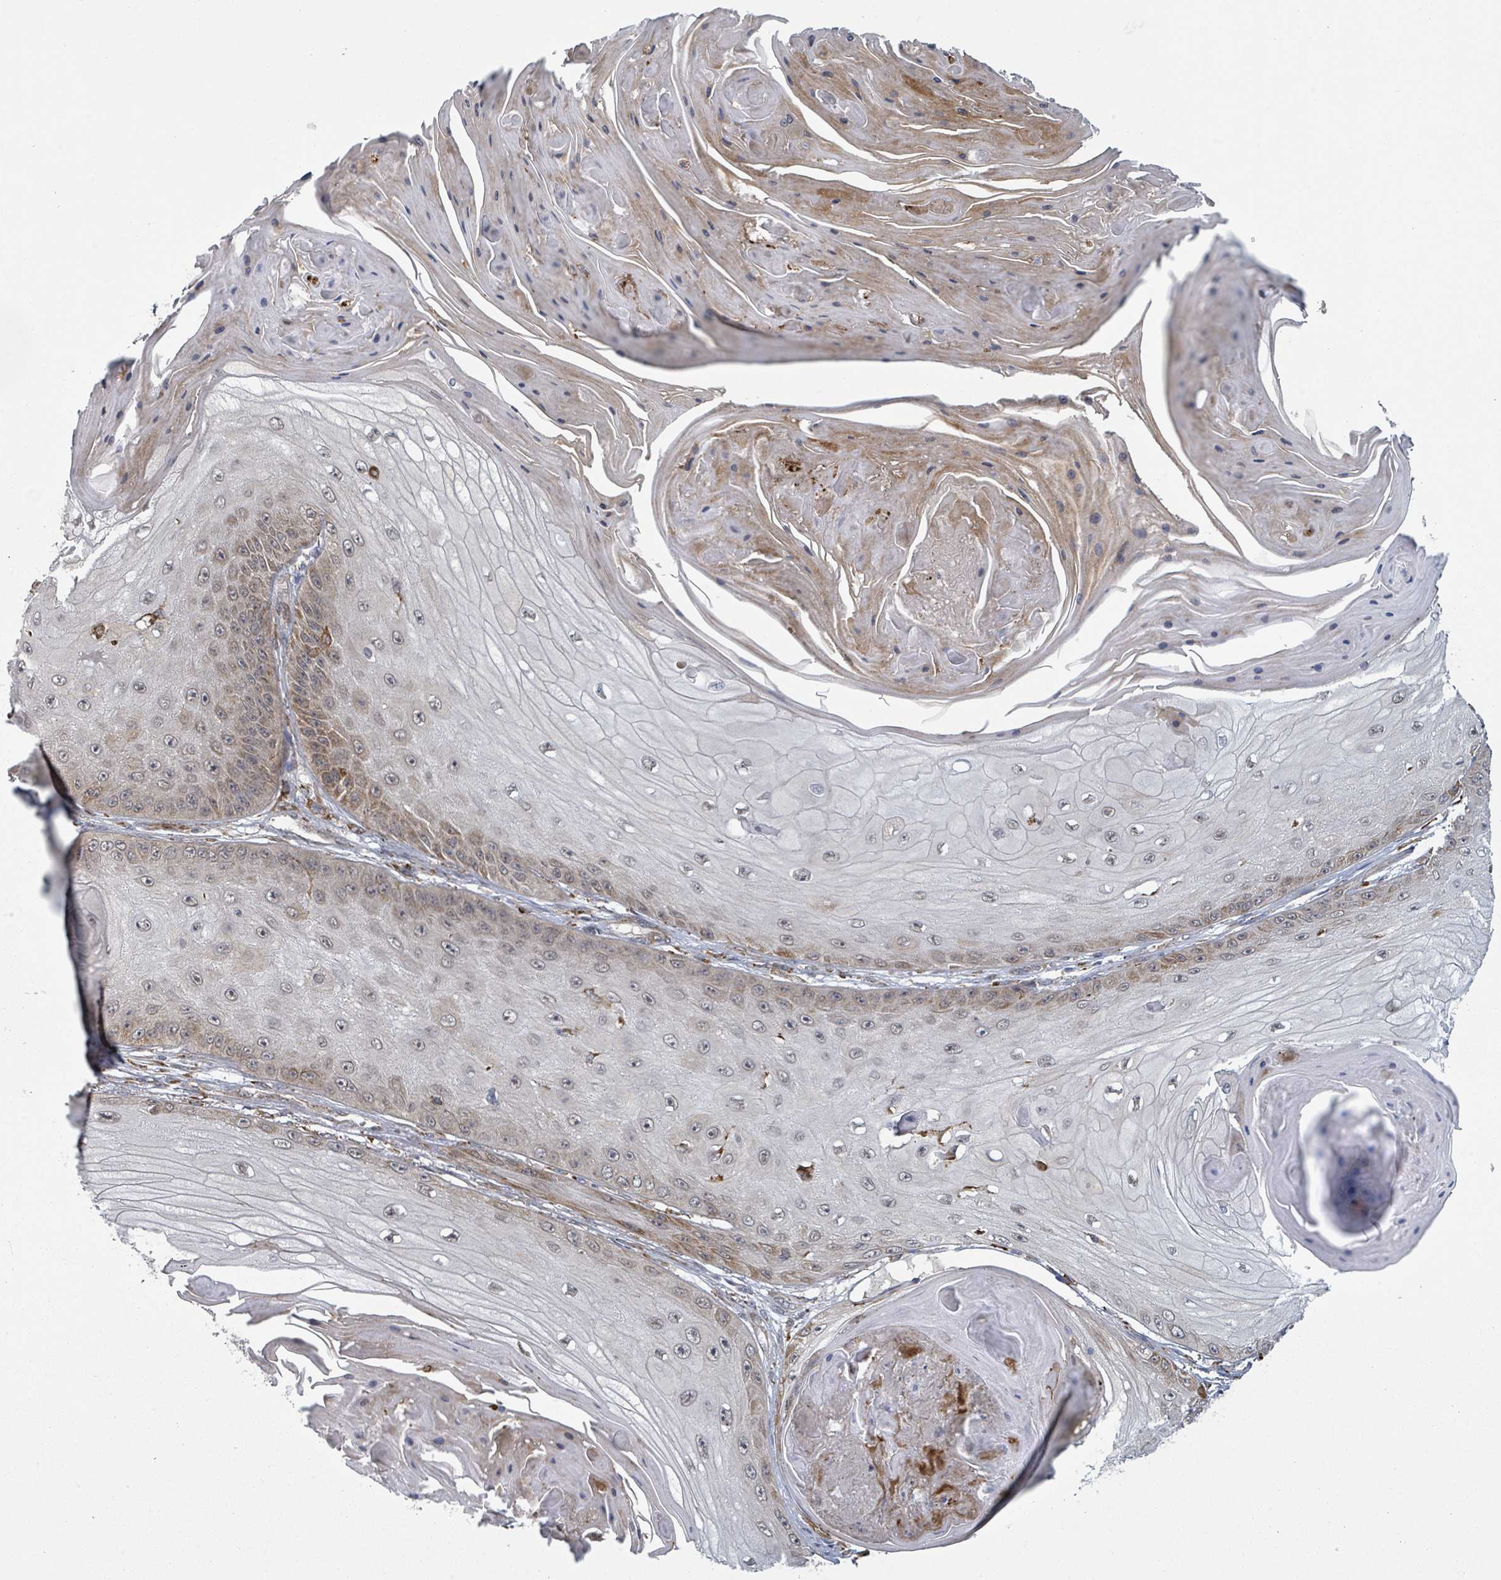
{"staining": {"intensity": "moderate", "quantity": "25%-75%", "location": "cytoplasmic/membranous"}, "tissue": "skin cancer", "cell_type": "Tumor cells", "image_type": "cancer", "snomed": [{"axis": "morphology", "description": "Squamous cell carcinoma, NOS"}, {"axis": "topography", "description": "Skin"}], "caption": "Immunohistochemical staining of skin squamous cell carcinoma demonstrates moderate cytoplasmic/membranous protein staining in about 25%-75% of tumor cells.", "gene": "SHROOM2", "patient": {"sex": "male", "age": 70}}